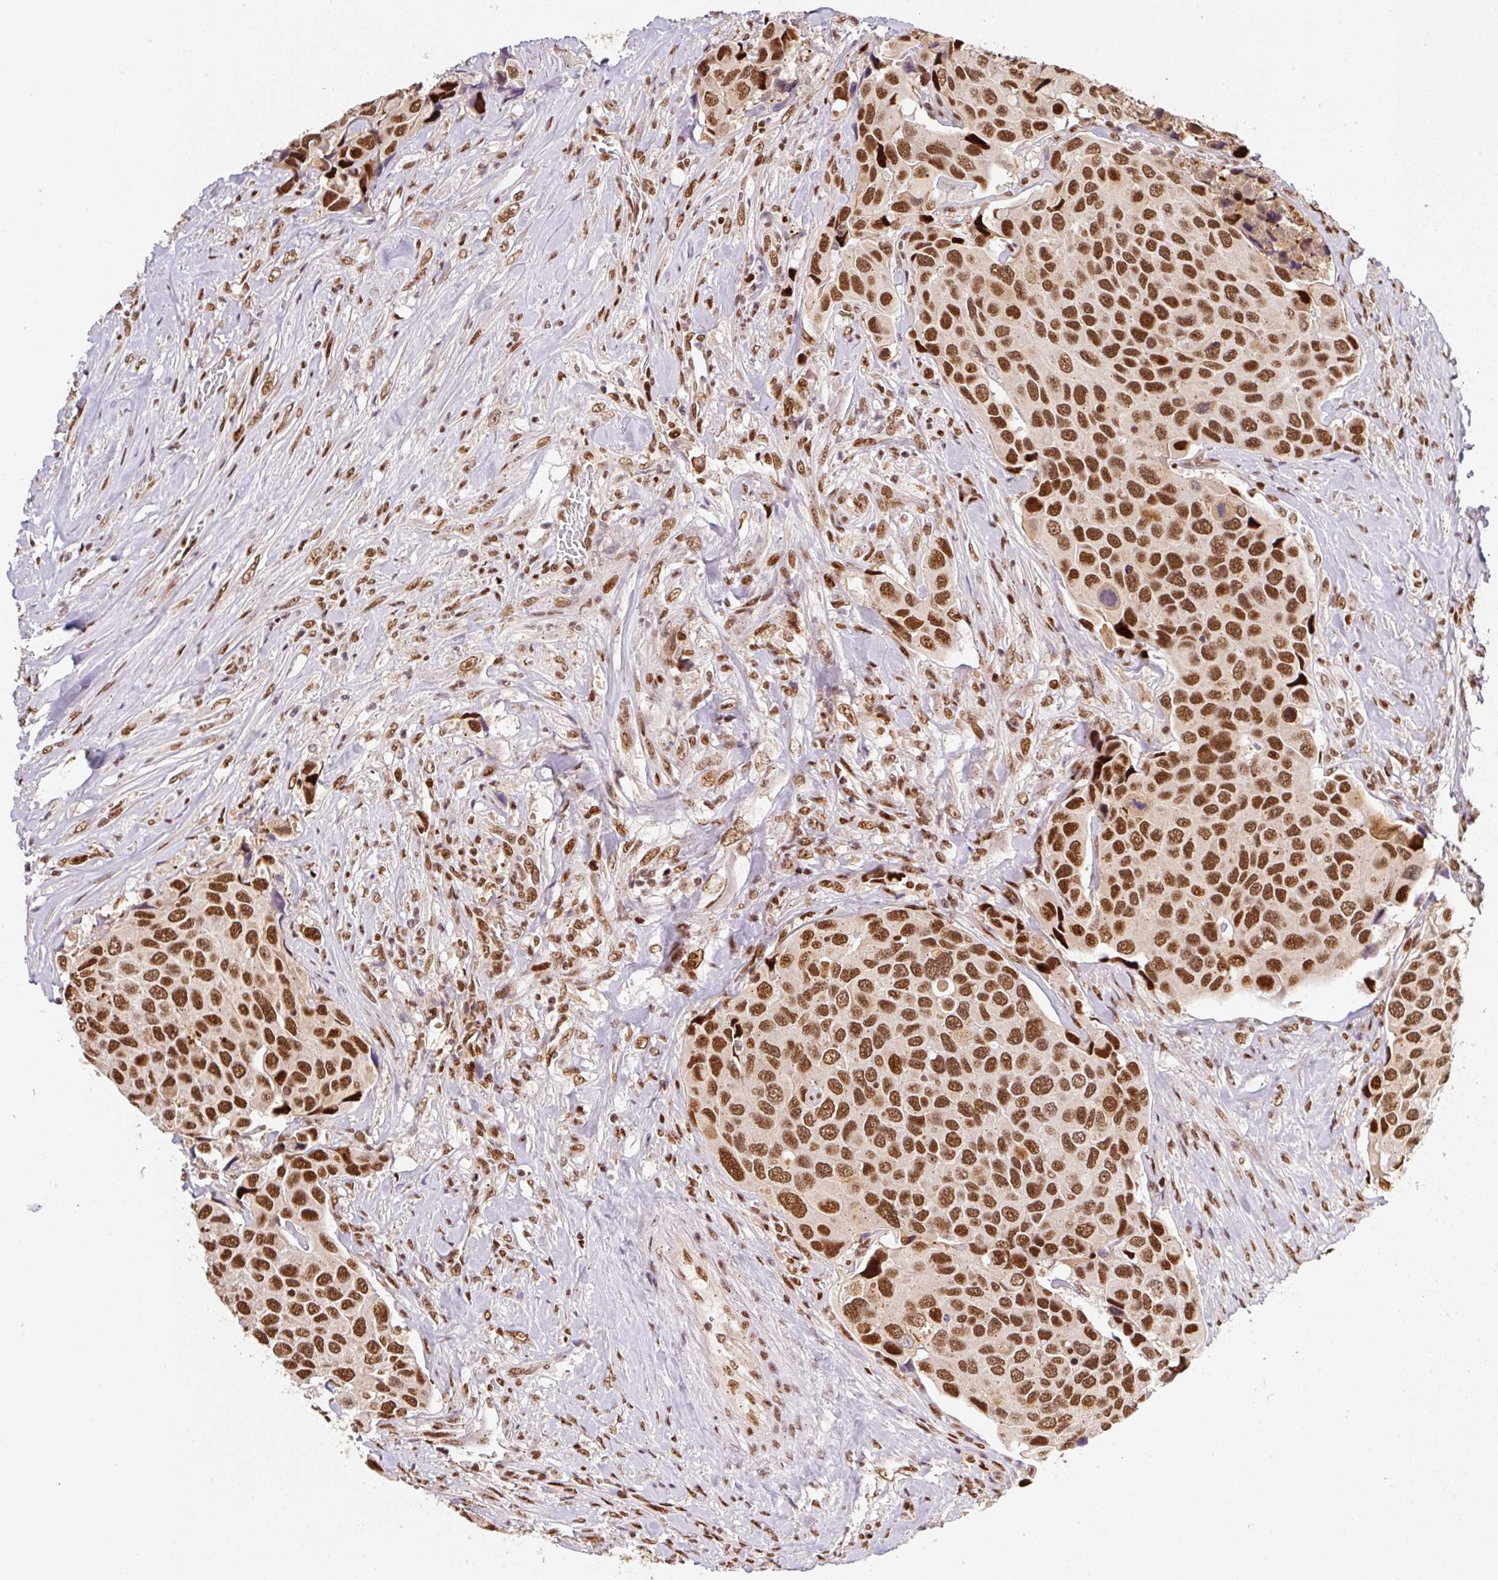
{"staining": {"intensity": "strong", "quantity": ">75%", "location": "nuclear"}, "tissue": "urothelial cancer", "cell_type": "Tumor cells", "image_type": "cancer", "snomed": [{"axis": "morphology", "description": "Urothelial carcinoma, High grade"}, {"axis": "topography", "description": "Urinary bladder"}], "caption": "An immunohistochemistry photomicrograph of neoplastic tissue is shown. Protein staining in brown shows strong nuclear positivity in high-grade urothelial carcinoma within tumor cells.", "gene": "GPR139", "patient": {"sex": "male", "age": 74}}